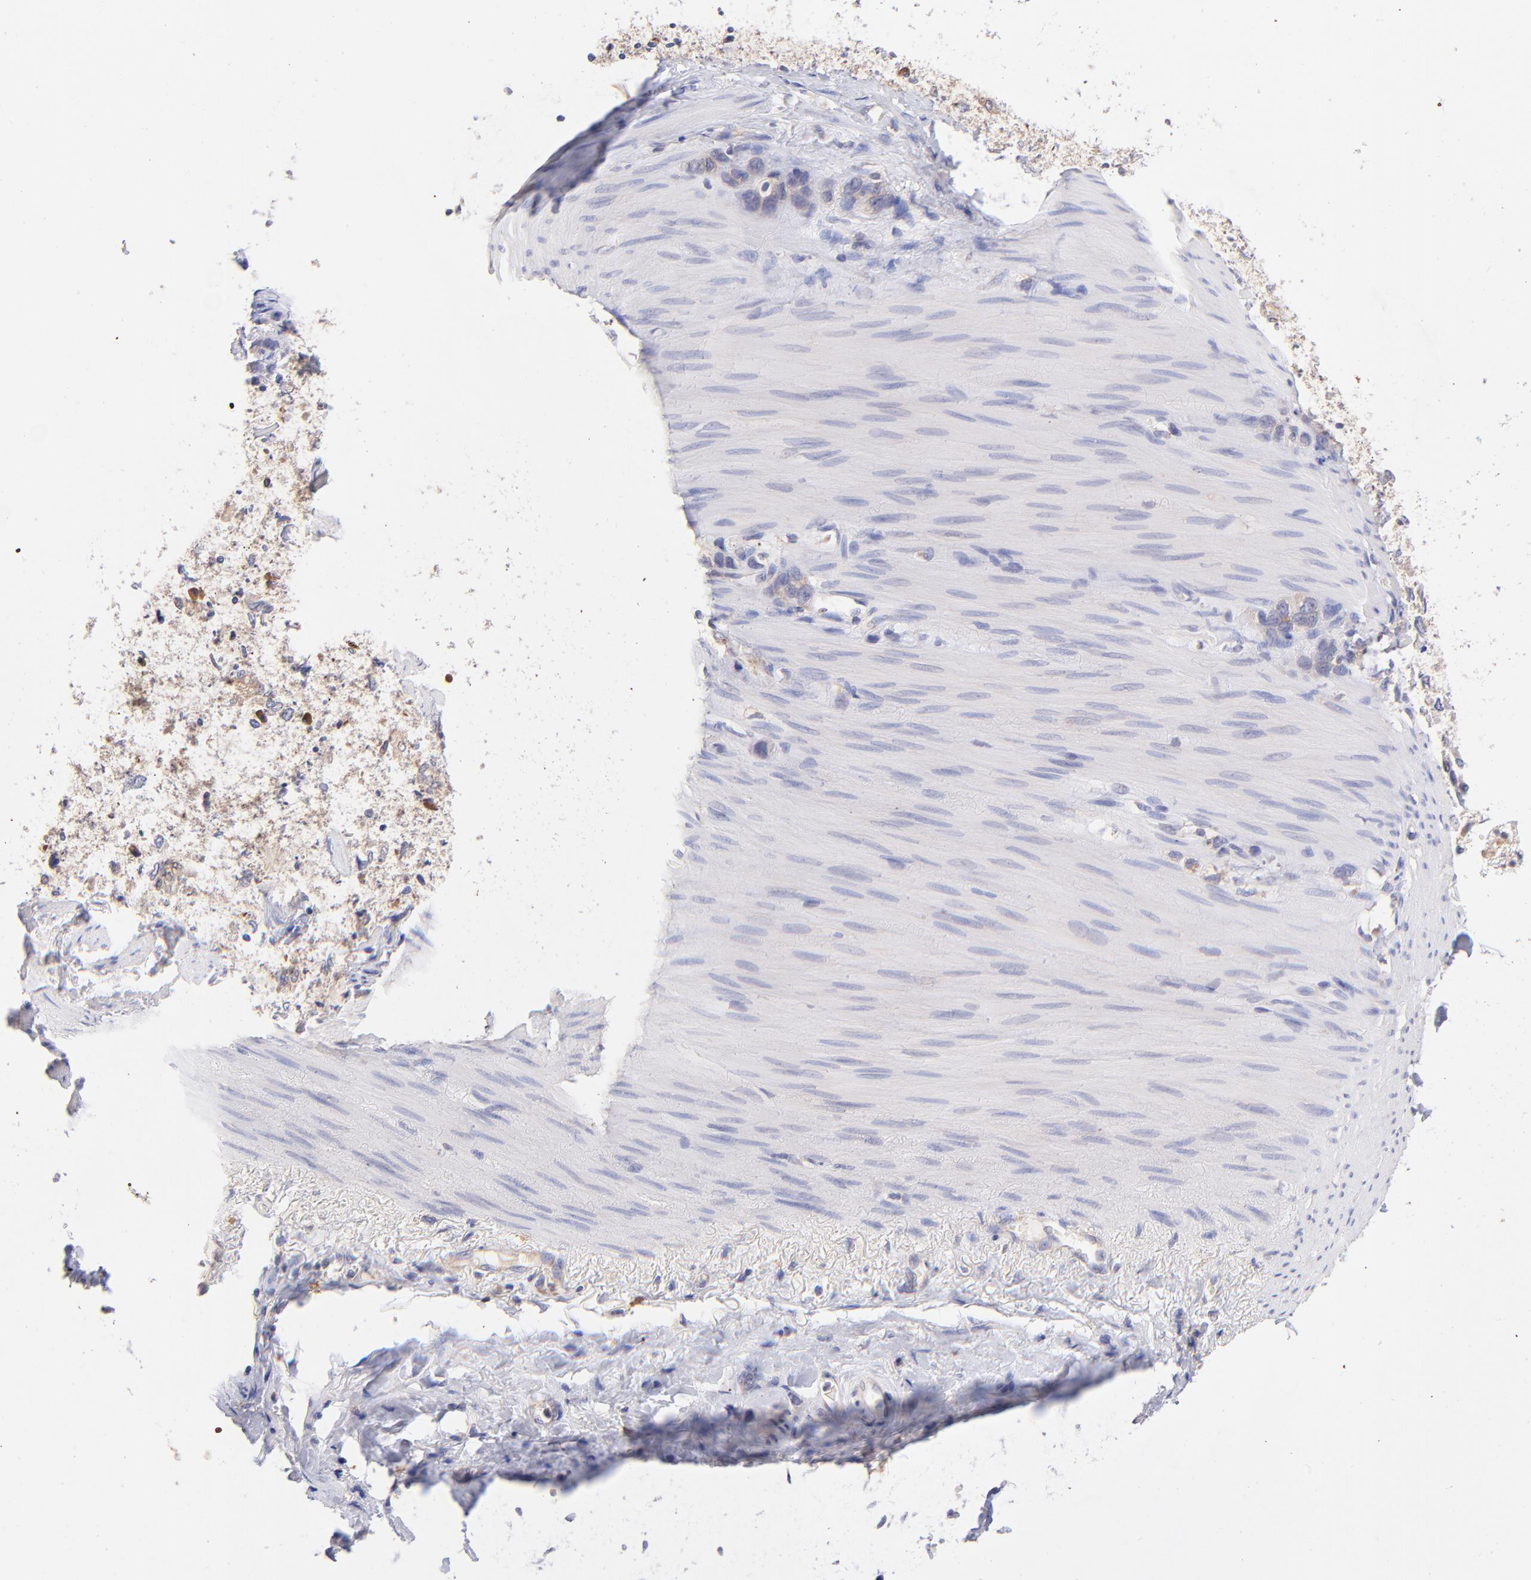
{"staining": {"intensity": "moderate", "quantity": "25%-75%", "location": "cytoplasmic/membranous"}, "tissue": "stomach cancer", "cell_type": "Tumor cells", "image_type": "cancer", "snomed": [{"axis": "morphology", "description": "Normal tissue, NOS"}, {"axis": "morphology", "description": "Adenocarcinoma, NOS"}, {"axis": "morphology", "description": "Adenocarcinoma, High grade"}, {"axis": "topography", "description": "Stomach, upper"}, {"axis": "topography", "description": "Stomach"}], "caption": "This micrograph exhibits stomach adenocarcinoma stained with IHC to label a protein in brown. The cytoplasmic/membranous of tumor cells show moderate positivity for the protein. Nuclei are counter-stained blue.", "gene": "RPL11", "patient": {"sex": "female", "age": 65}}